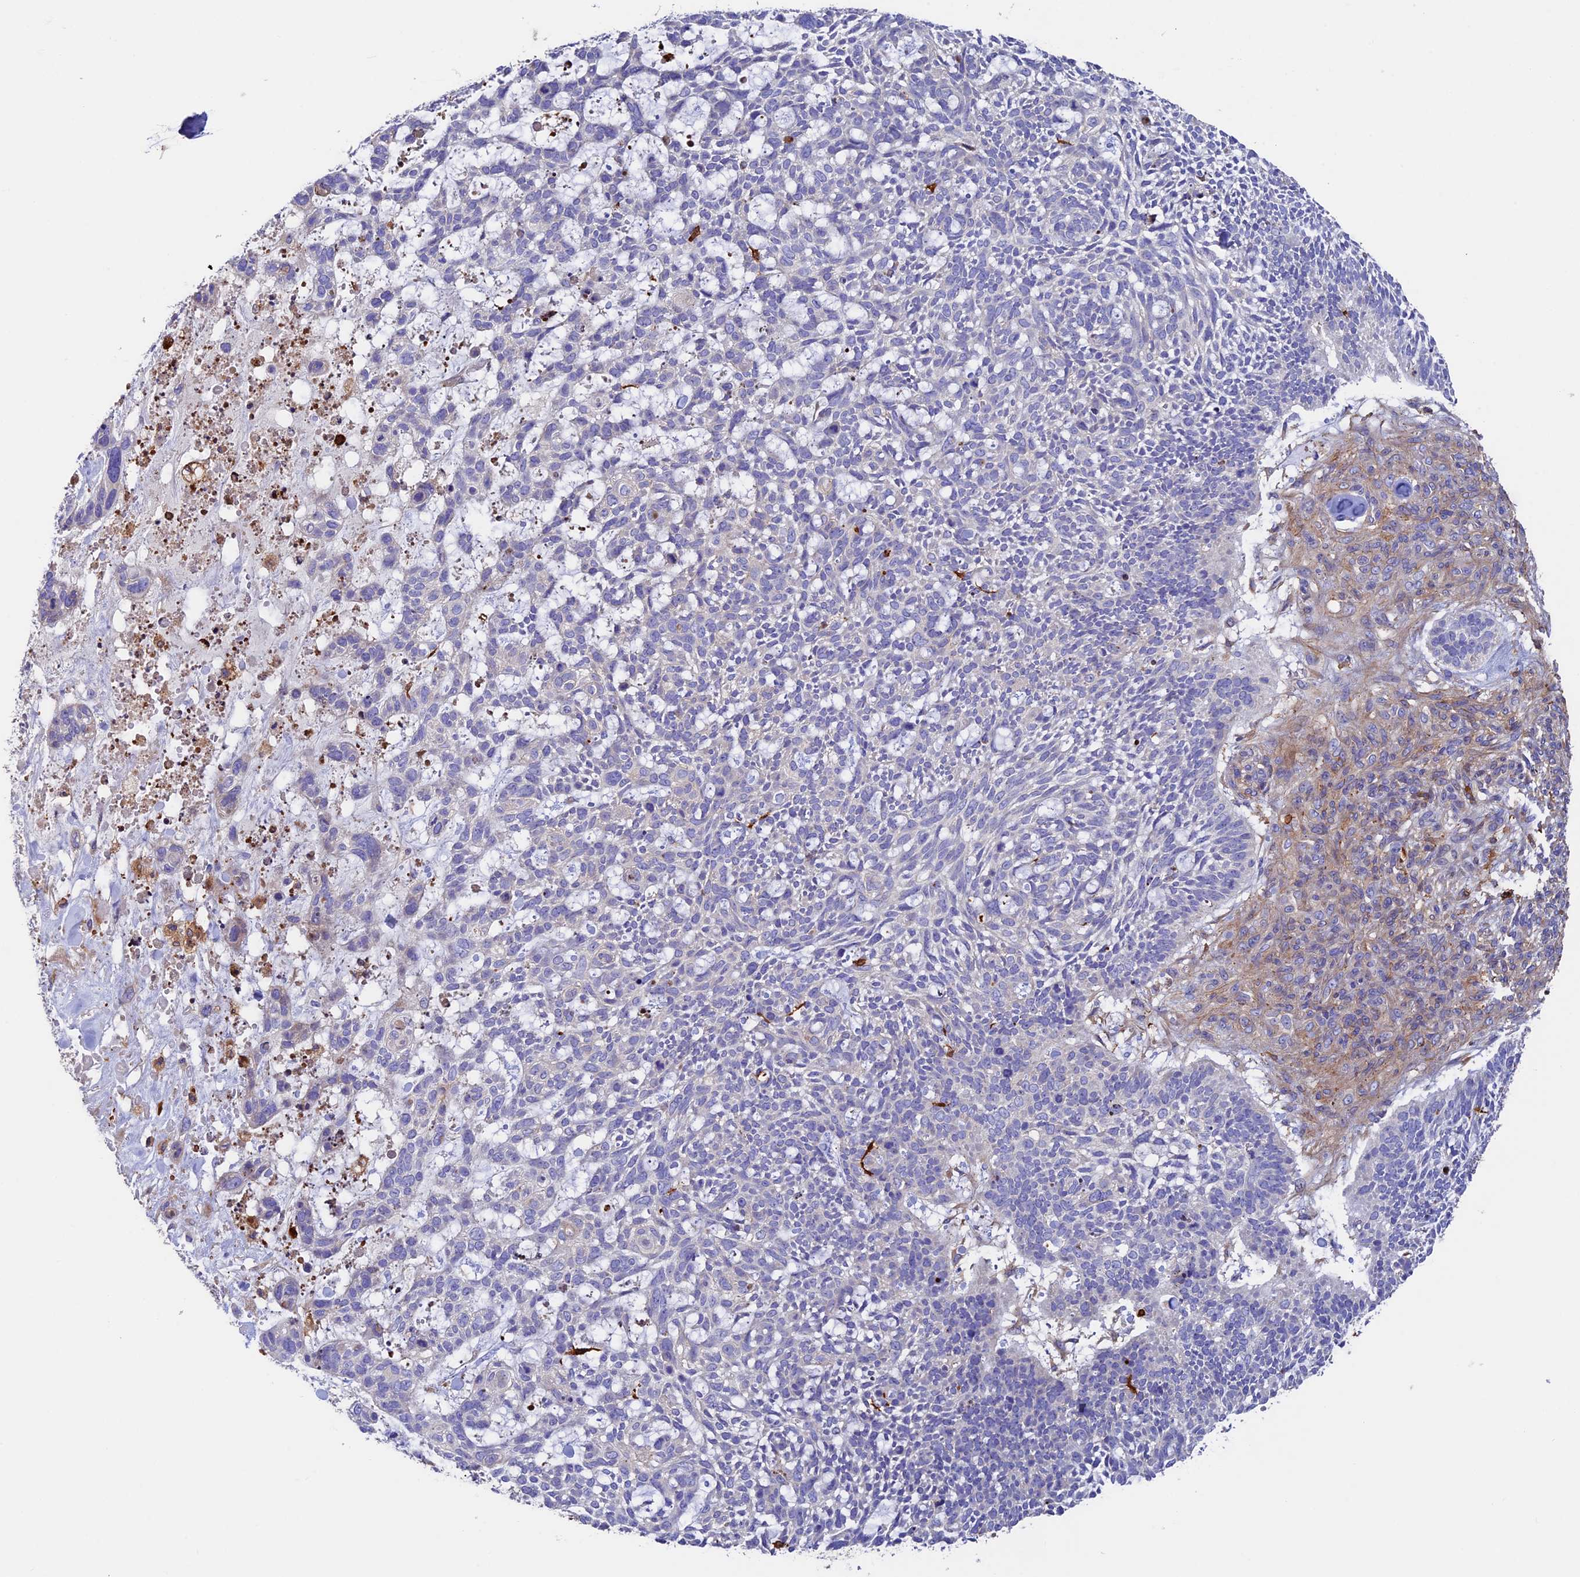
{"staining": {"intensity": "negative", "quantity": "none", "location": "none"}, "tissue": "skin cancer", "cell_type": "Tumor cells", "image_type": "cancer", "snomed": [{"axis": "morphology", "description": "Basal cell carcinoma"}, {"axis": "topography", "description": "Skin"}], "caption": "Tumor cells are negative for protein expression in human skin basal cell carcinoma.", "gene": "ADAT1", "patient": {"sex": "male", "age": 88}}